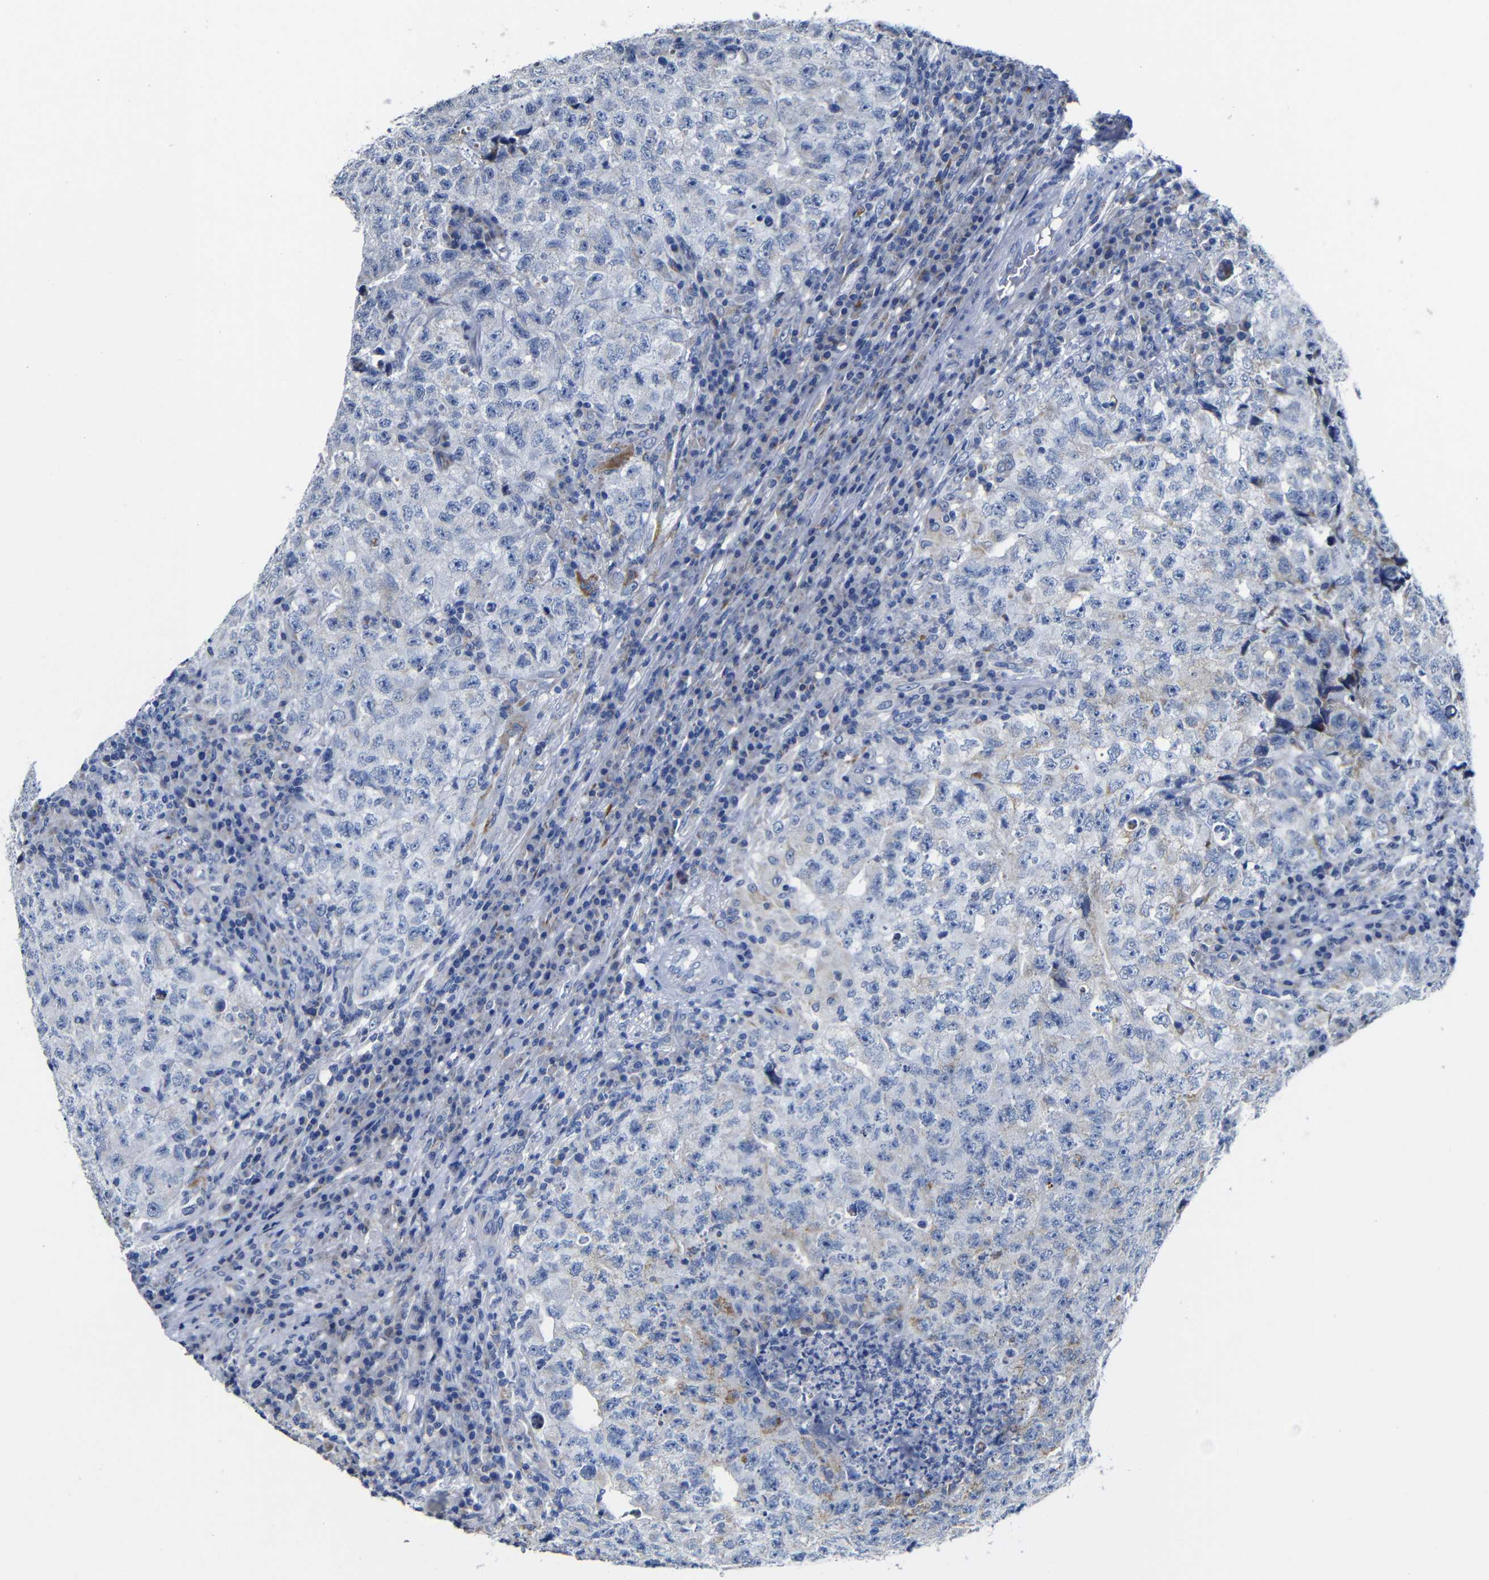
{"staining": {"intensity": "moderate", "quantity": "<25%", "location": "cytoplasmic/membranous"}, "tissue": "testis cancer", "cell_type": "Tumor cells", "image_type": "cancer", "snomed": [{"axis": "morphology", "description": "Necrosis, NOS"}, {"axis": "morphology", "description": "Carcinoma, Embryonal, NOS"}, {"axis": "topography", "description": "Testis"}], "caption": "Moderate cytoplasmic/membranous protein expression is appreciated in about <25% of tumor cells in testis cancer (embryonal carcinoma).", "gene": "MAOA", "patient": {"sex": "male", "age": 19}}